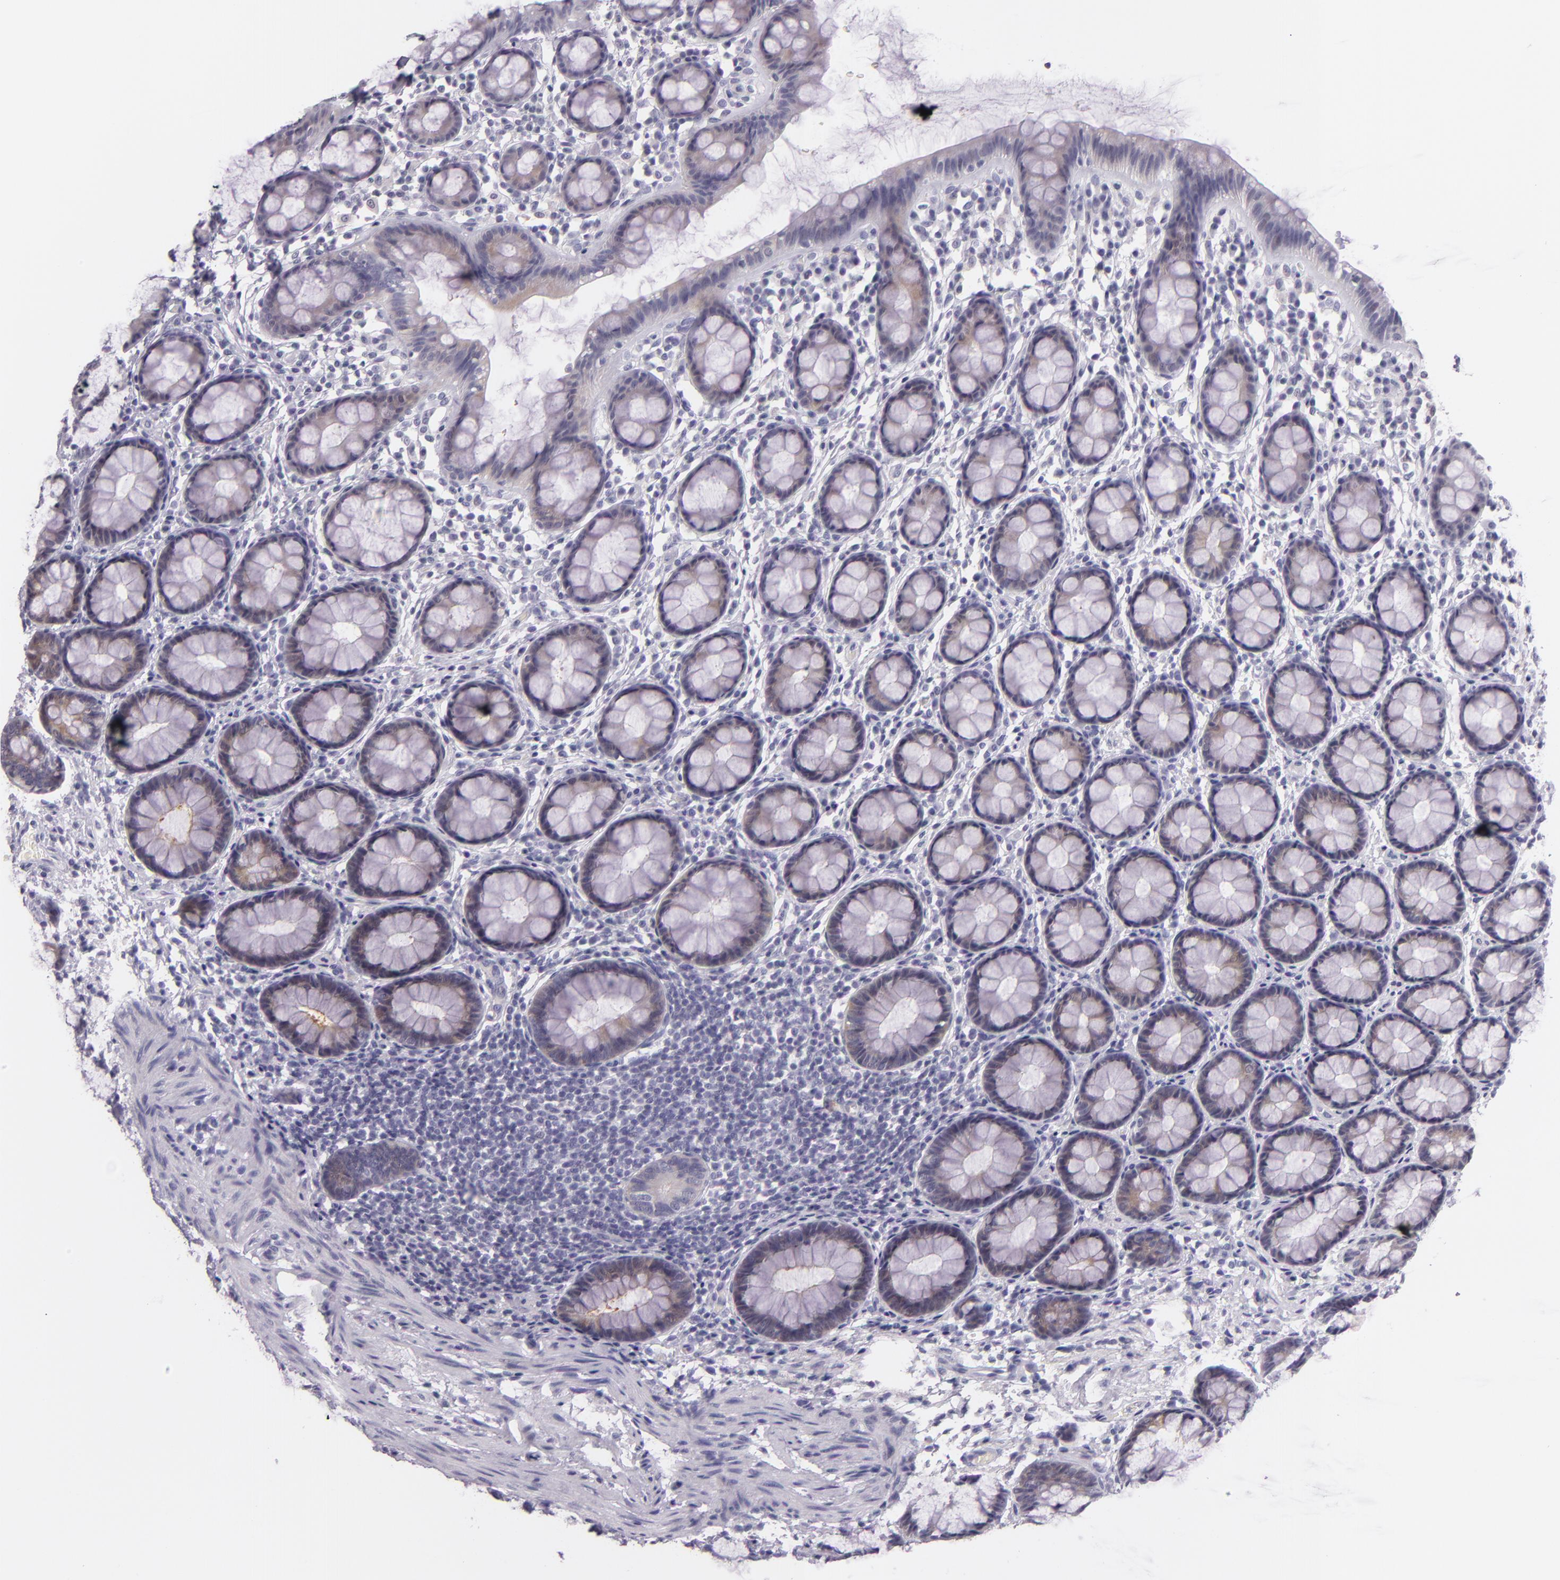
{"staining": {"intensity": "weak", "quantity": "25%-75%", "location": "cytoplasmic/membranous"}, "tissue": "rectum", "cell_type": "Glandular cells", "image_type": "normal", "snomed": [{"axis": "morphology", "description": "Normal tissue, NOS"}, {"axis": "topography", "description": "Rectum"}], "caption": "Glandular cells display low levels of weak cytoplasmic/membranous positivity in about 25%-75% of cells in benign rectum.", "gene": "HSP90AA1", "patient": {"sex": "male", "age": 92}}